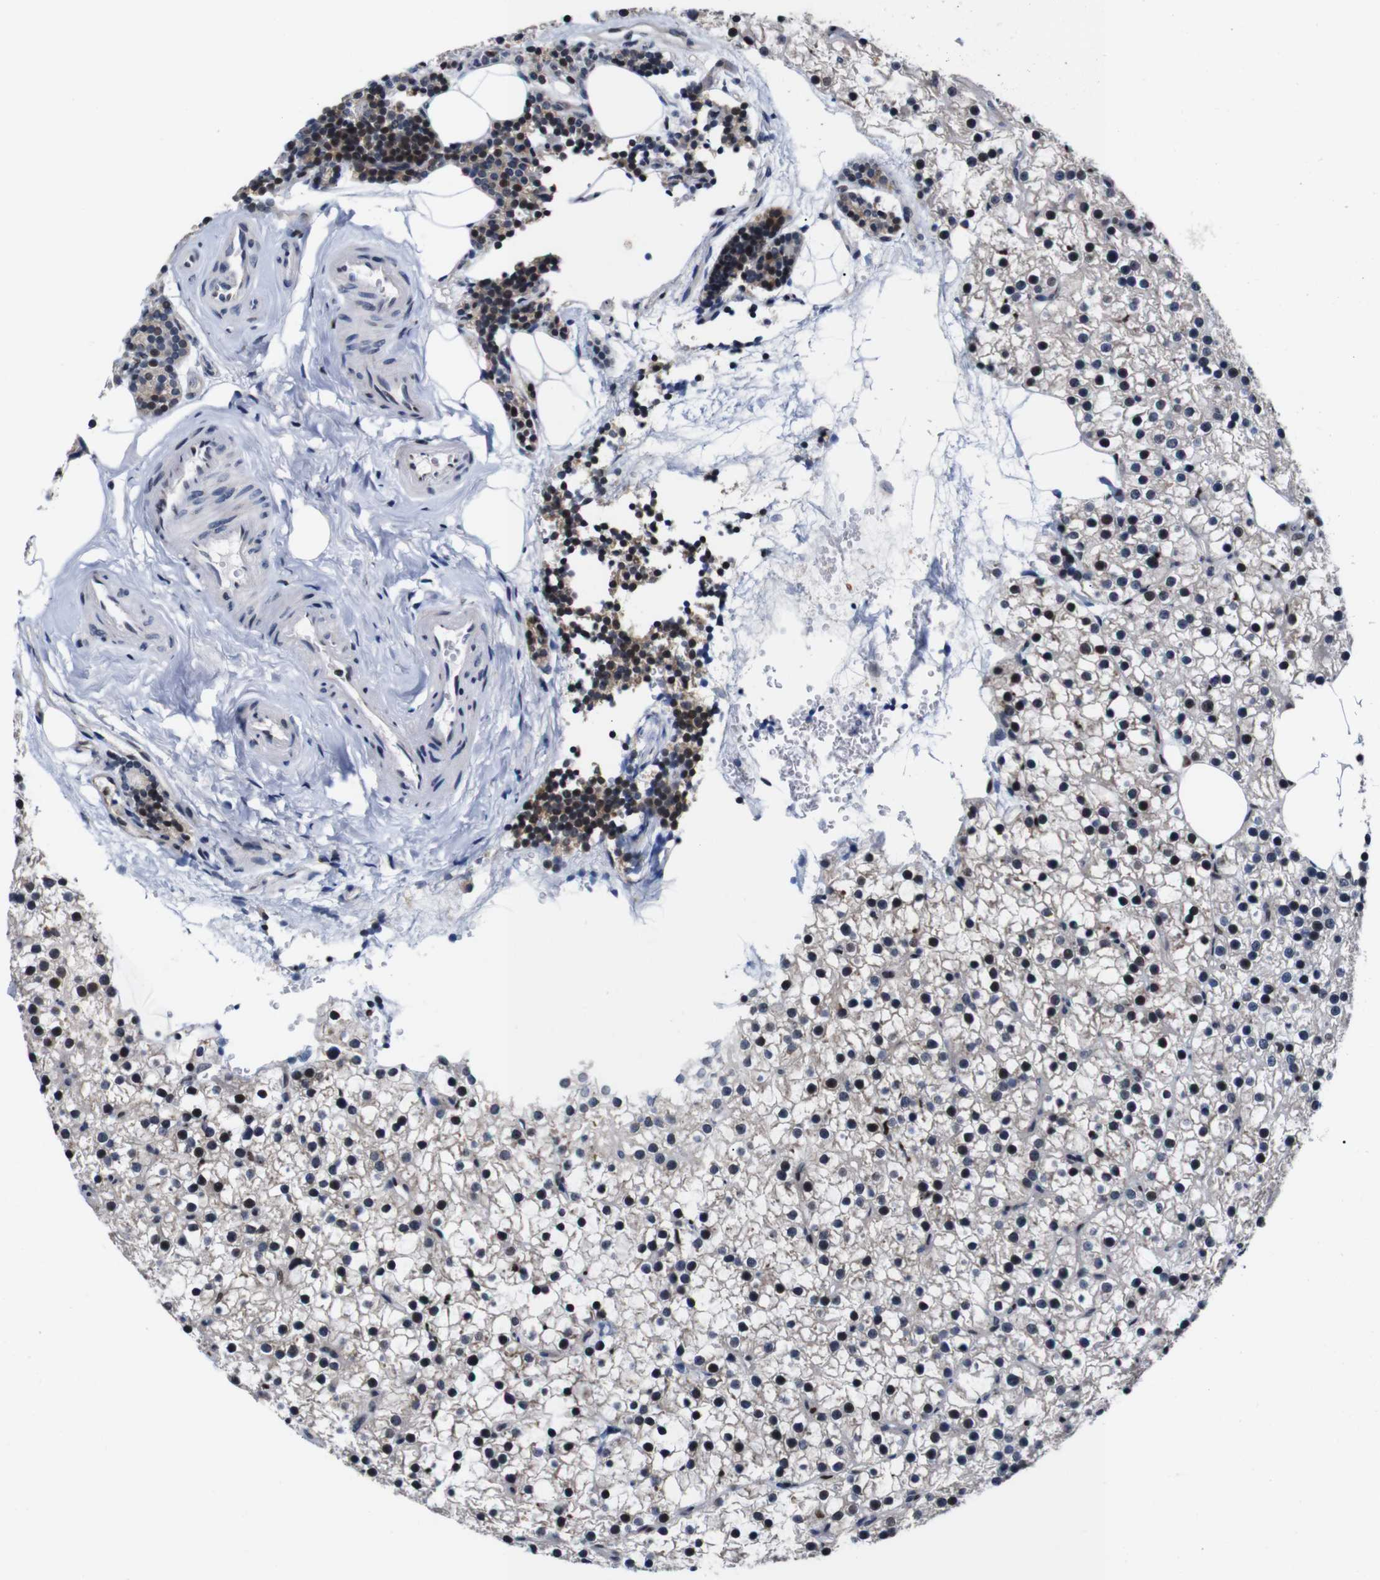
{"staining": {"intensity": "moderate", "quantity": "25%-75%", "location": "cytoplasmic/membranous,nuclear"}, "tissue": "parathyroid gland", "cell_type": "Glandular cells", "image_type": "normal", "snomed": [{"axis": "morphology", "description": "Normal tissue, NOS"}, {"axis": "morphology", "description": "Adenoma, NOS"}, {"axis": "topography", "description": "Parathyroid gland"}], "caption": "Immunohistochemical staining of normal human parathyroid gland reveals medium levels of moderate cytoplasmic/membranous,nuclear positivity in about 25%-75% of glandular cells.", "gene": "GATA6", "patient": {"sex": "female", "age": 70}}